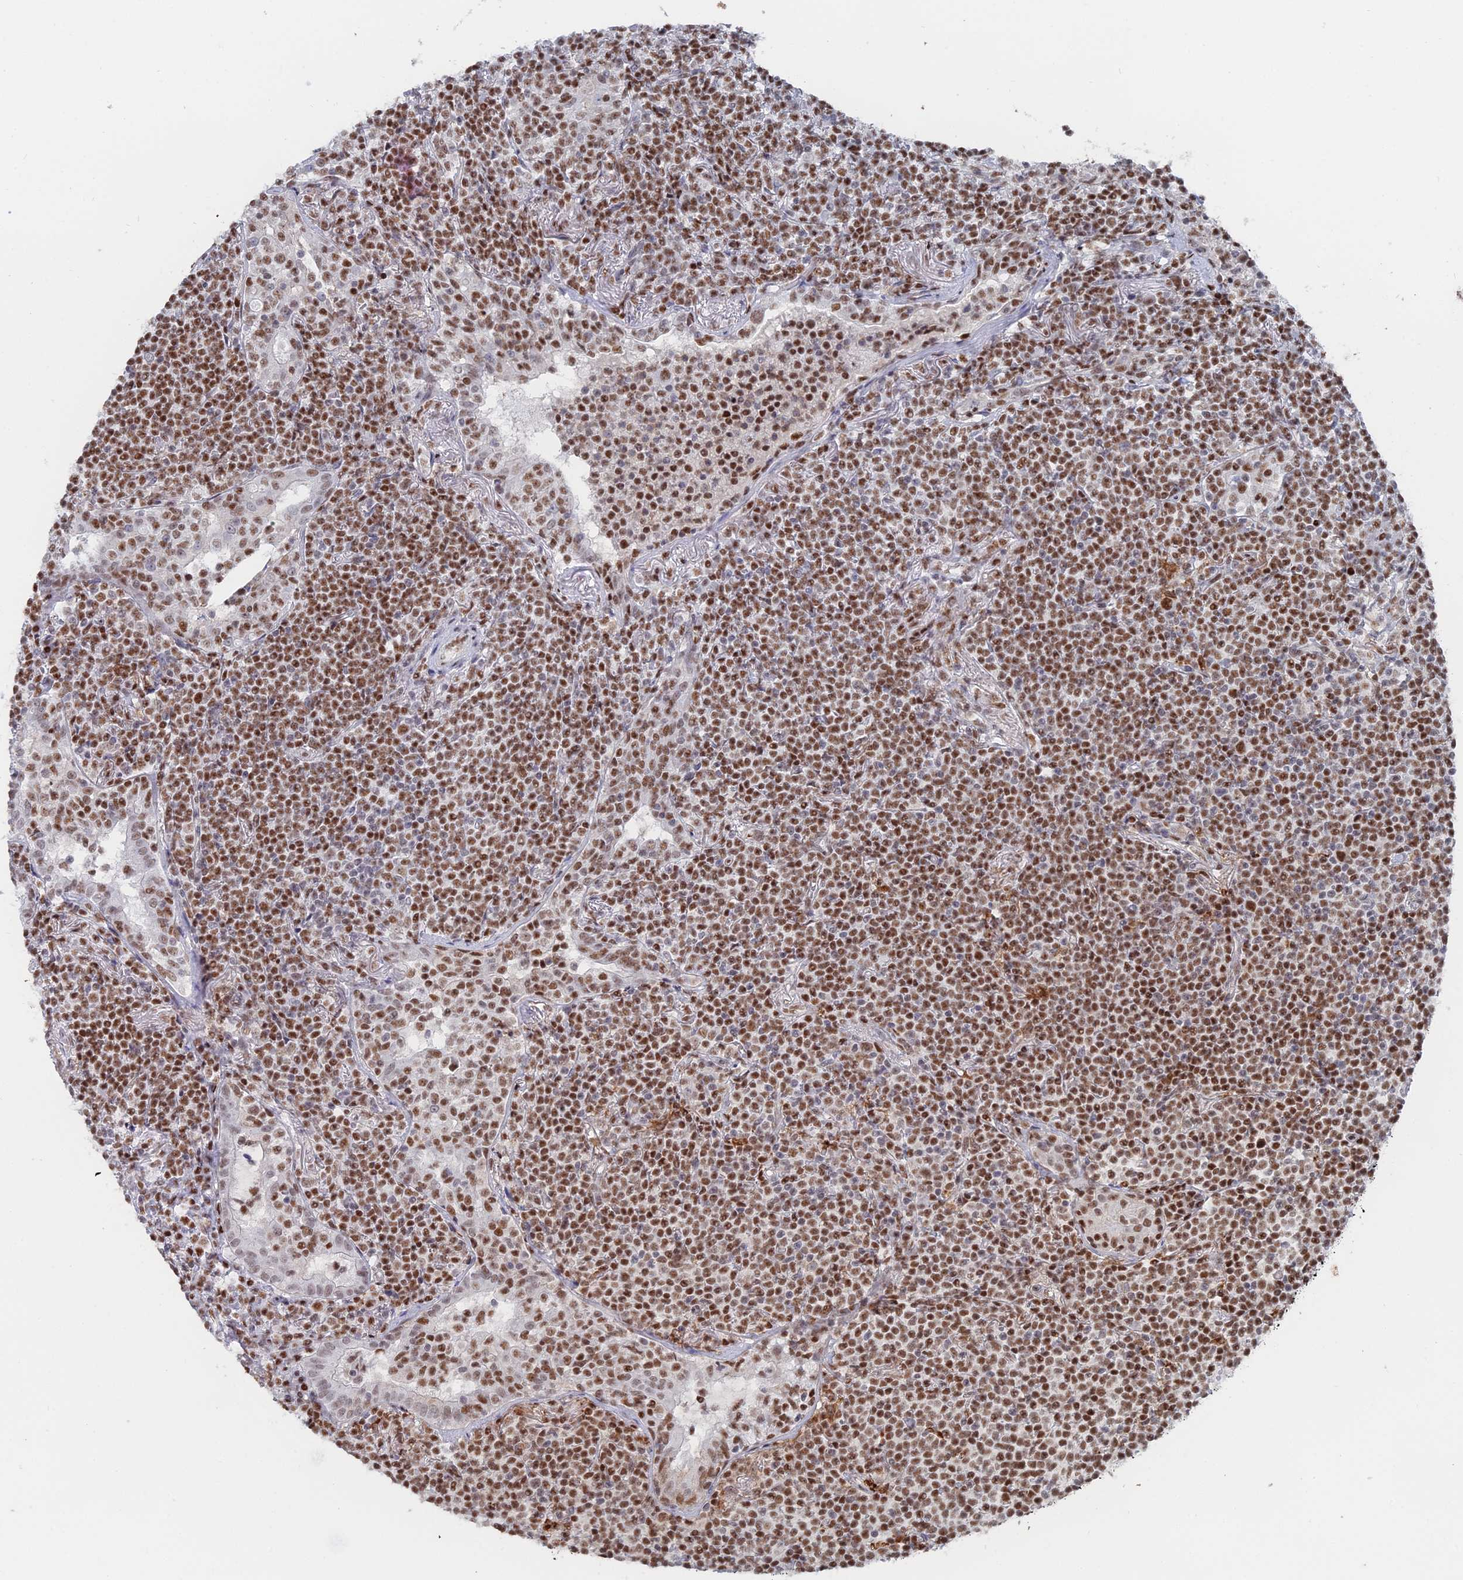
{"staining": {"intensity": "moderate", "quantity": ">75%", "location": "nuclear"}, "tissue": "lymphoma", "cell_type": "Tumor cells", "image_type": "cancer", "snomed": [{"axis": "morphology", "description": "Malignant lymphoma, non-Hodgkin's type, Low grade"}, {"axis": "topography", "description": "Lung"}], "caption": "DAB (3,3'-diaminobenzidine) immunohistochemical staining of lymphoma displays moderate nuclear protein expression in about >75% of tumor cells.", "gene": "GSC2", "patient": {"sex": "female", "age": 71}}